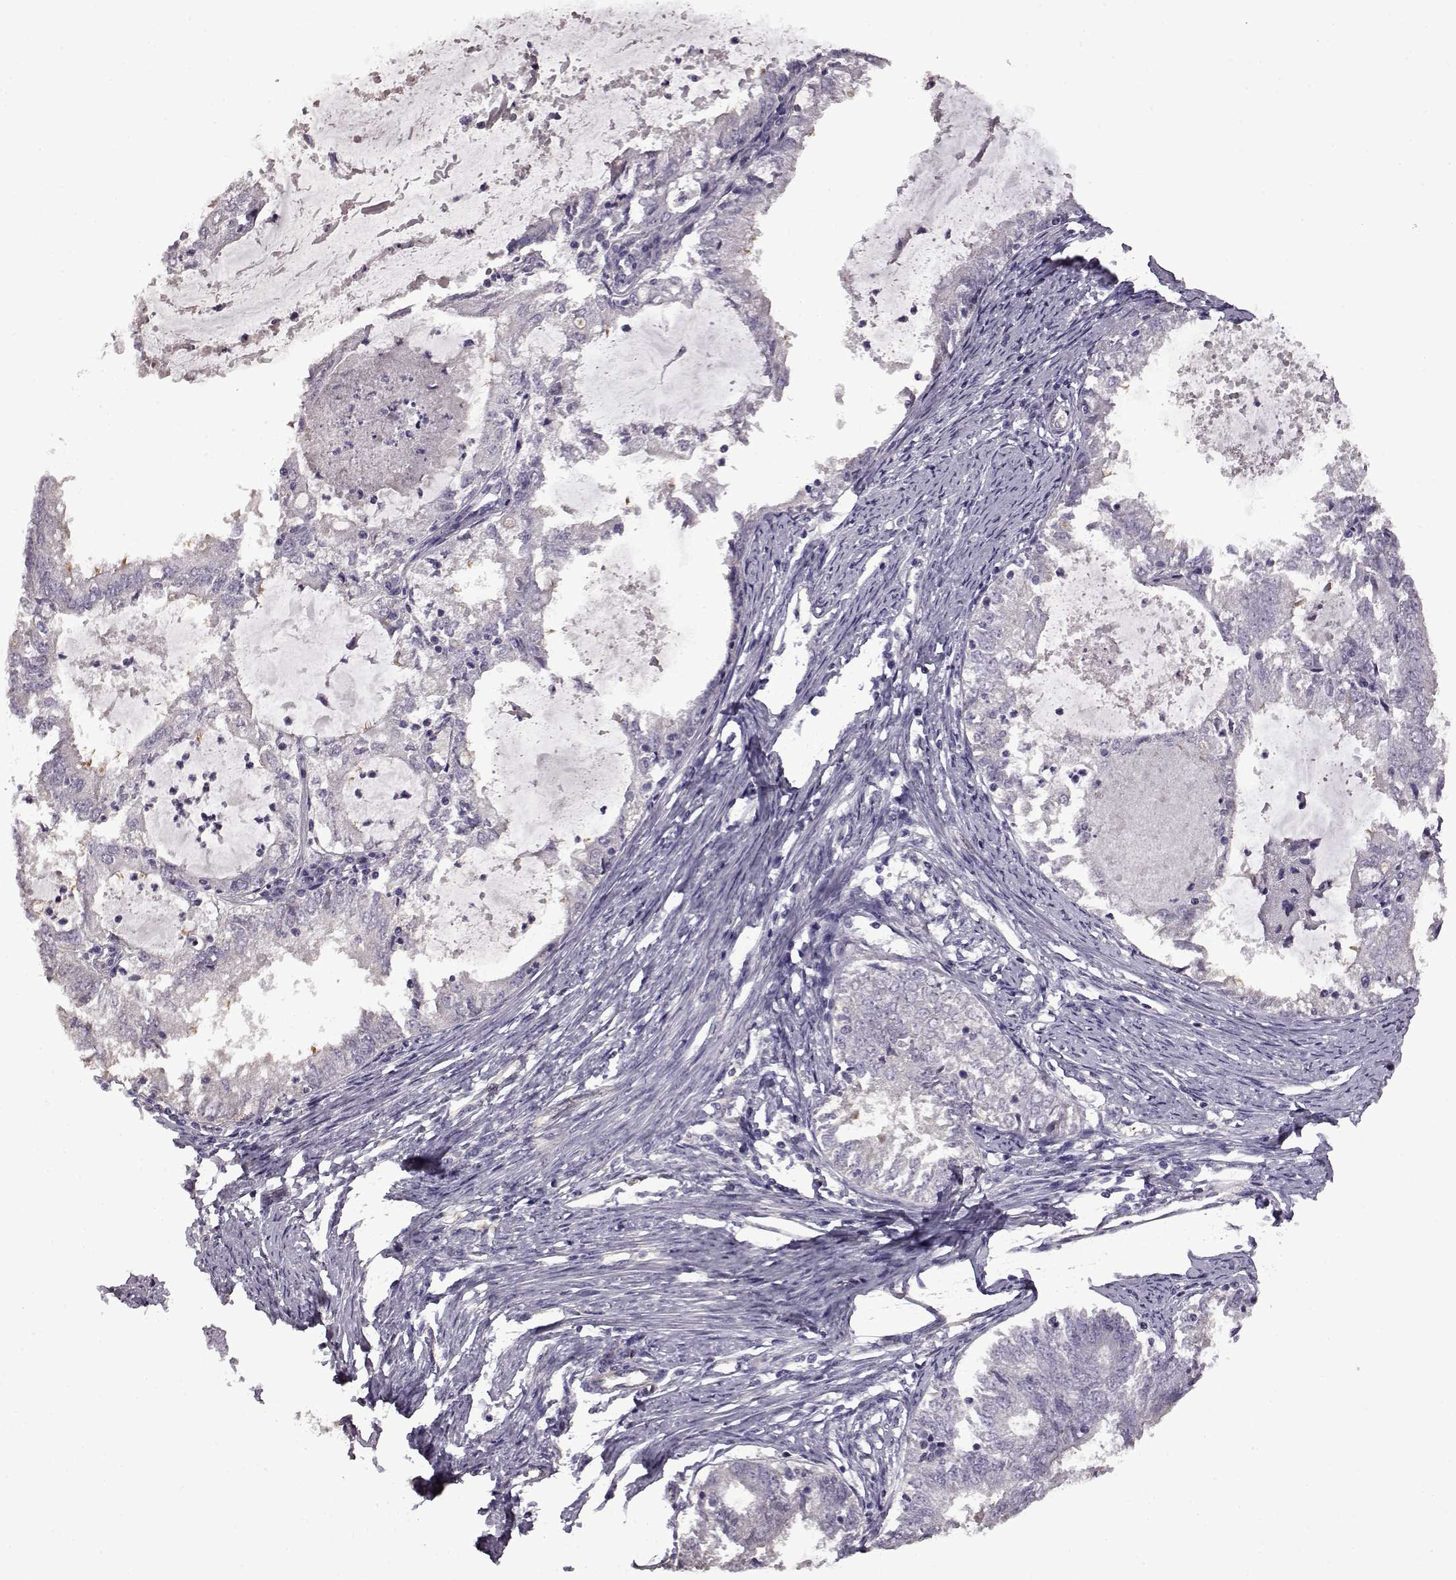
{"staining": {"intensity": "negative", "quantity": "none", "location": "none"}, "tissue": "endometrial cancer", "cell_type": "Tumor cells", "image_type": "cancer", "snomed": [{"axis": "morphology", "description": "Adenocarcinoma, NOS"}, {"axis": "topography", "description": "Endometrium"}], "caption": "This photomicrograph is of endometrial cancer (adenocarcinoma) stained with immunohistochemistry to label a protein in brown with the nuclei are counter-stained blue. There is no positivity in tumor cells.", "gene": "EDDM3B", "patient": {"sex": "female", "age": 57}}